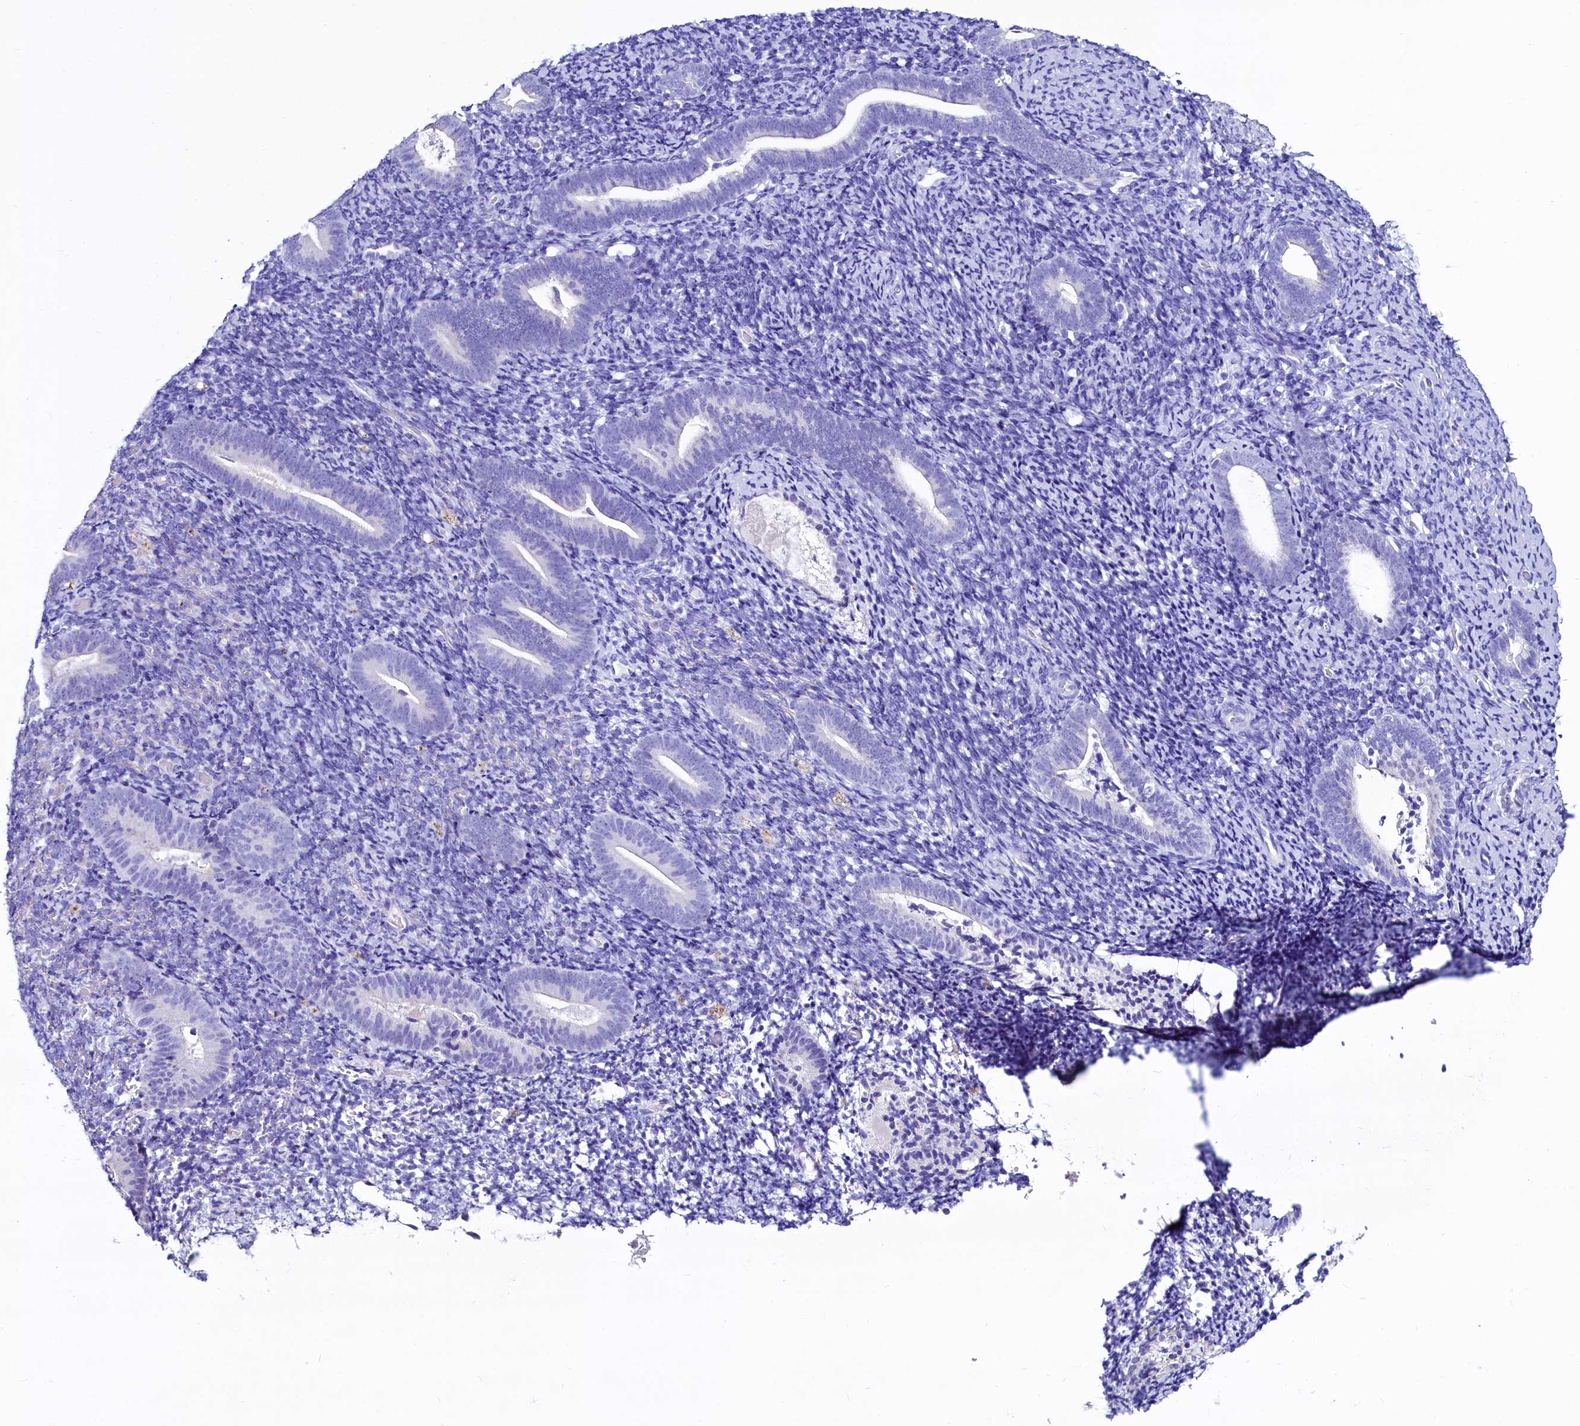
{"staining": {"intensity": "negative", "quantity": "none", "location": "none"}, "tissue": "endometrium", "cell_type": "Cells in endometrial stroma", "image_type": "normal", "snomed": [{"axis": "morphology", "description": "Normal tissue, NOS"}, {"axis": "topography", "description": "Endometrium"}], "caption": "A photomicrograph of endometrium stained for a protein exhibits no brown staining in cells in endometrial stroma.", "gene": "RBP3", "patient": {"sex": "female", "age": 51}}